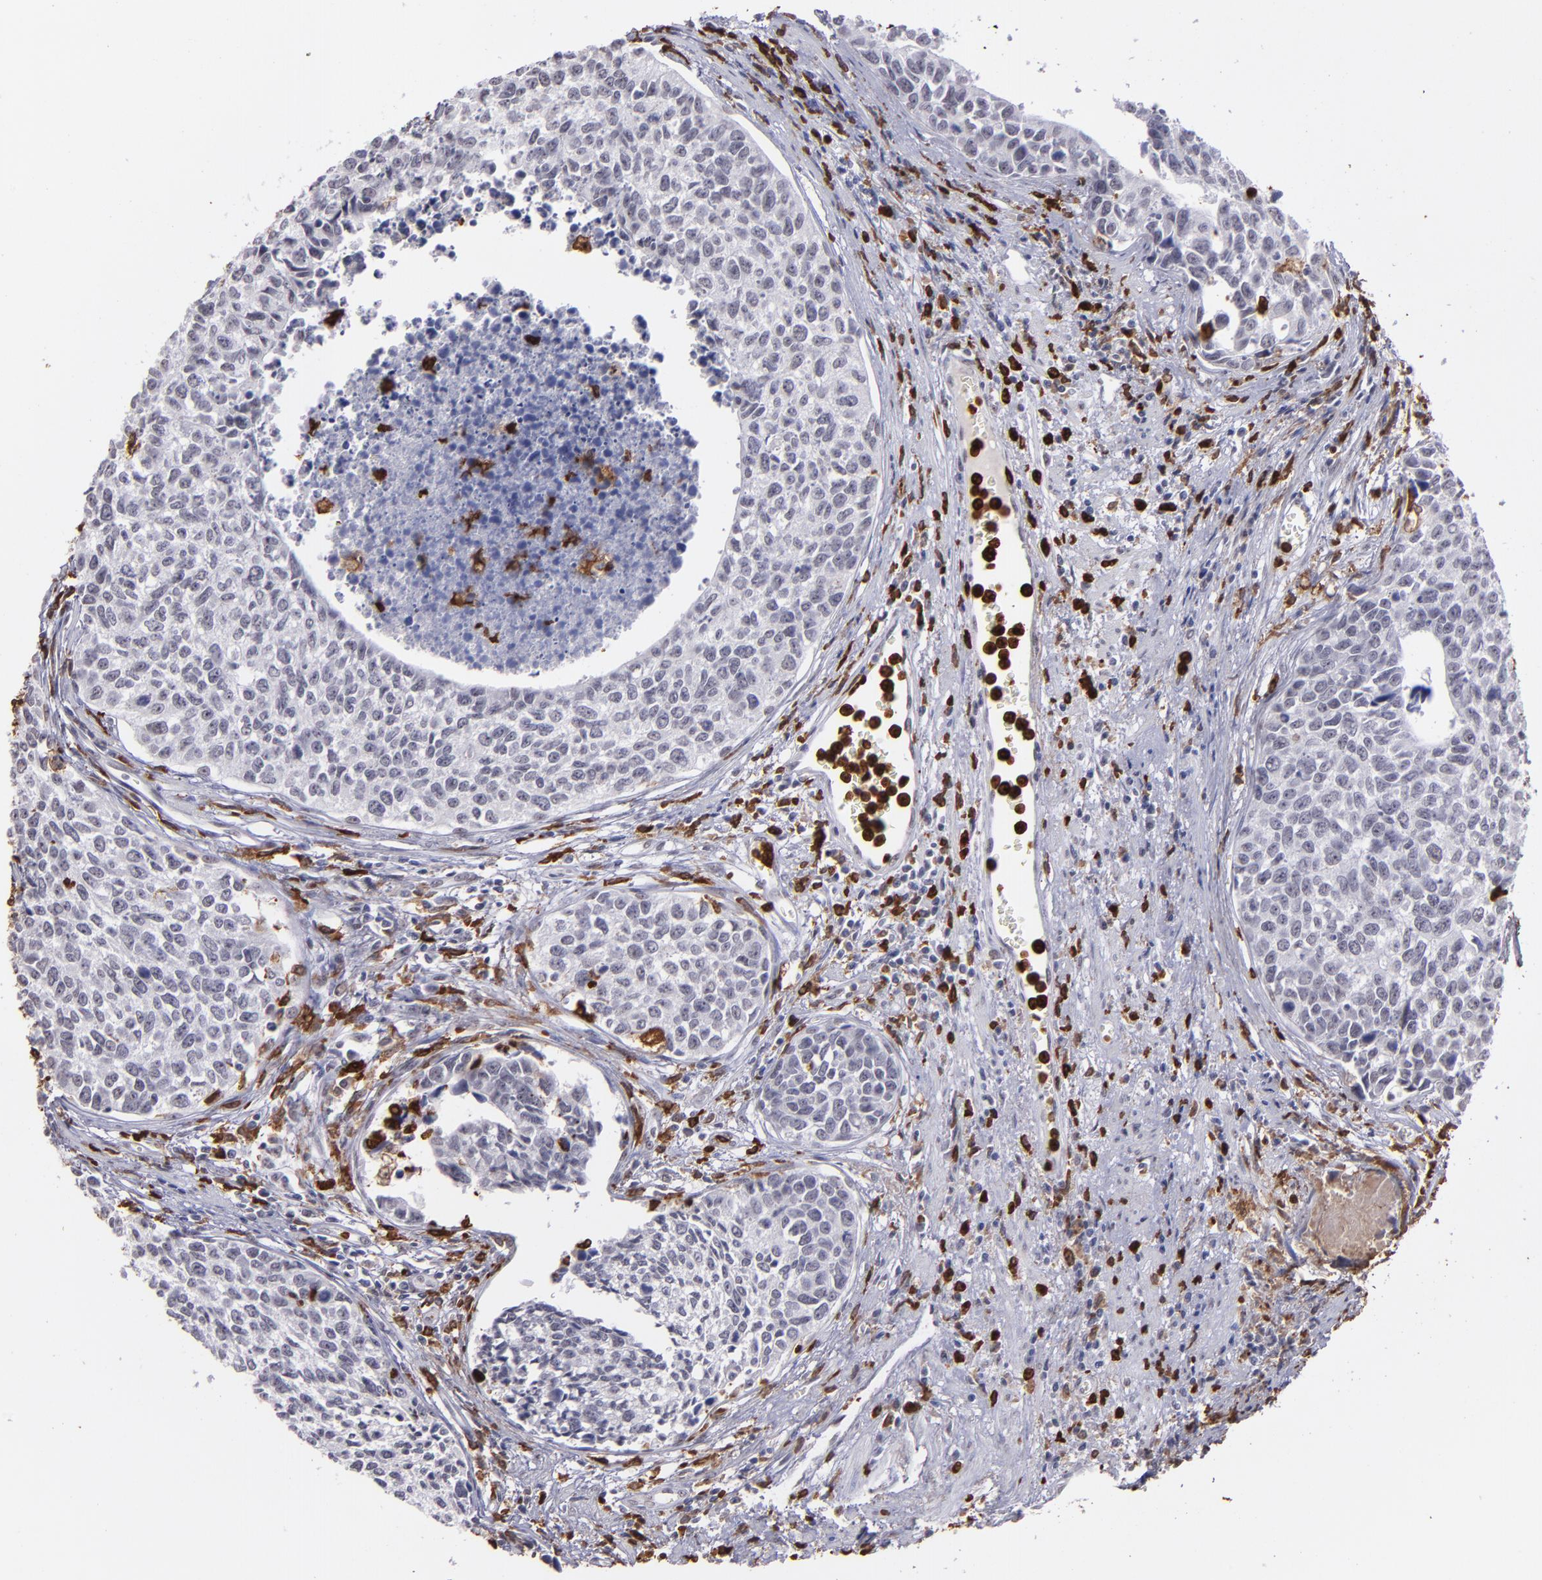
{"staining": {"intensity": "negative", "quantity": "none", "location": "none"}, "tissue": "urothelial cancer", "cell_type": "Tumor cells", "image_type": "cancer", "snomed": [{"axis": "morphology", "description": "Urothelial carcinoma, High grade"}, {"axis": "topography", "description": "Urinary bladder"}], "caption": "This histopathology image is of urothelial carcinoma (high-grade) stained with IHC to label a protein in brown with the nuclei are counter-stained blue. There is no expression in tumor cells.", "gene": "NCF2", "patient": {"sex": "male", "age": 81}}